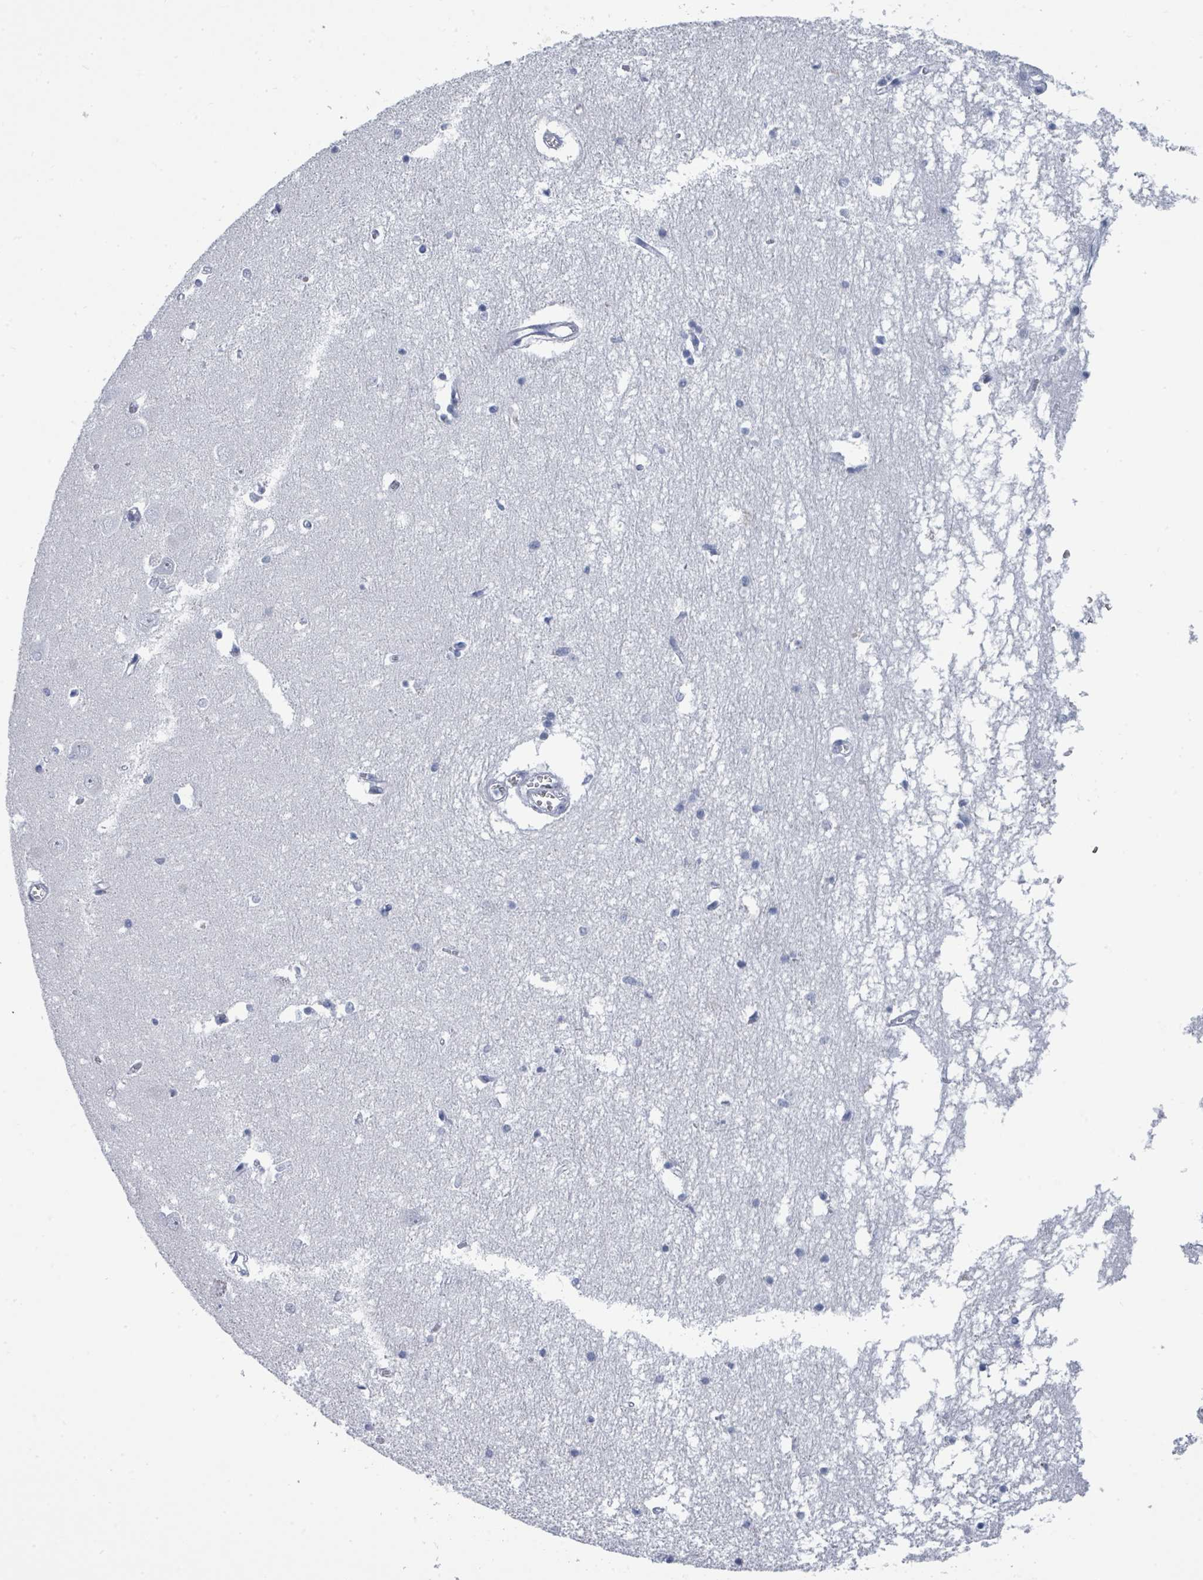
{"staining": {"intensity": "negative", "quantity": "none", "location": "none"}, "tissue": "hippocampus", "cell_type": "Glial cells", "image_type": "normal", "snomed": [{"axis": "morphology", "description": "Normal tissue, NOS"}, {"axis": "topography", "description": "Hippocampus"}], "caption": "Immunohistochemistry histopathology image of benign hippocampus: human hippocampus stained with DAB (3,3'-diaminobenzidine) exhibits no significant protein expression in glial cells. (IHC, brightfield microscopy, high magnification).", "gene": "CT45A10", "patient": {"sex": "male", "age": 70}}